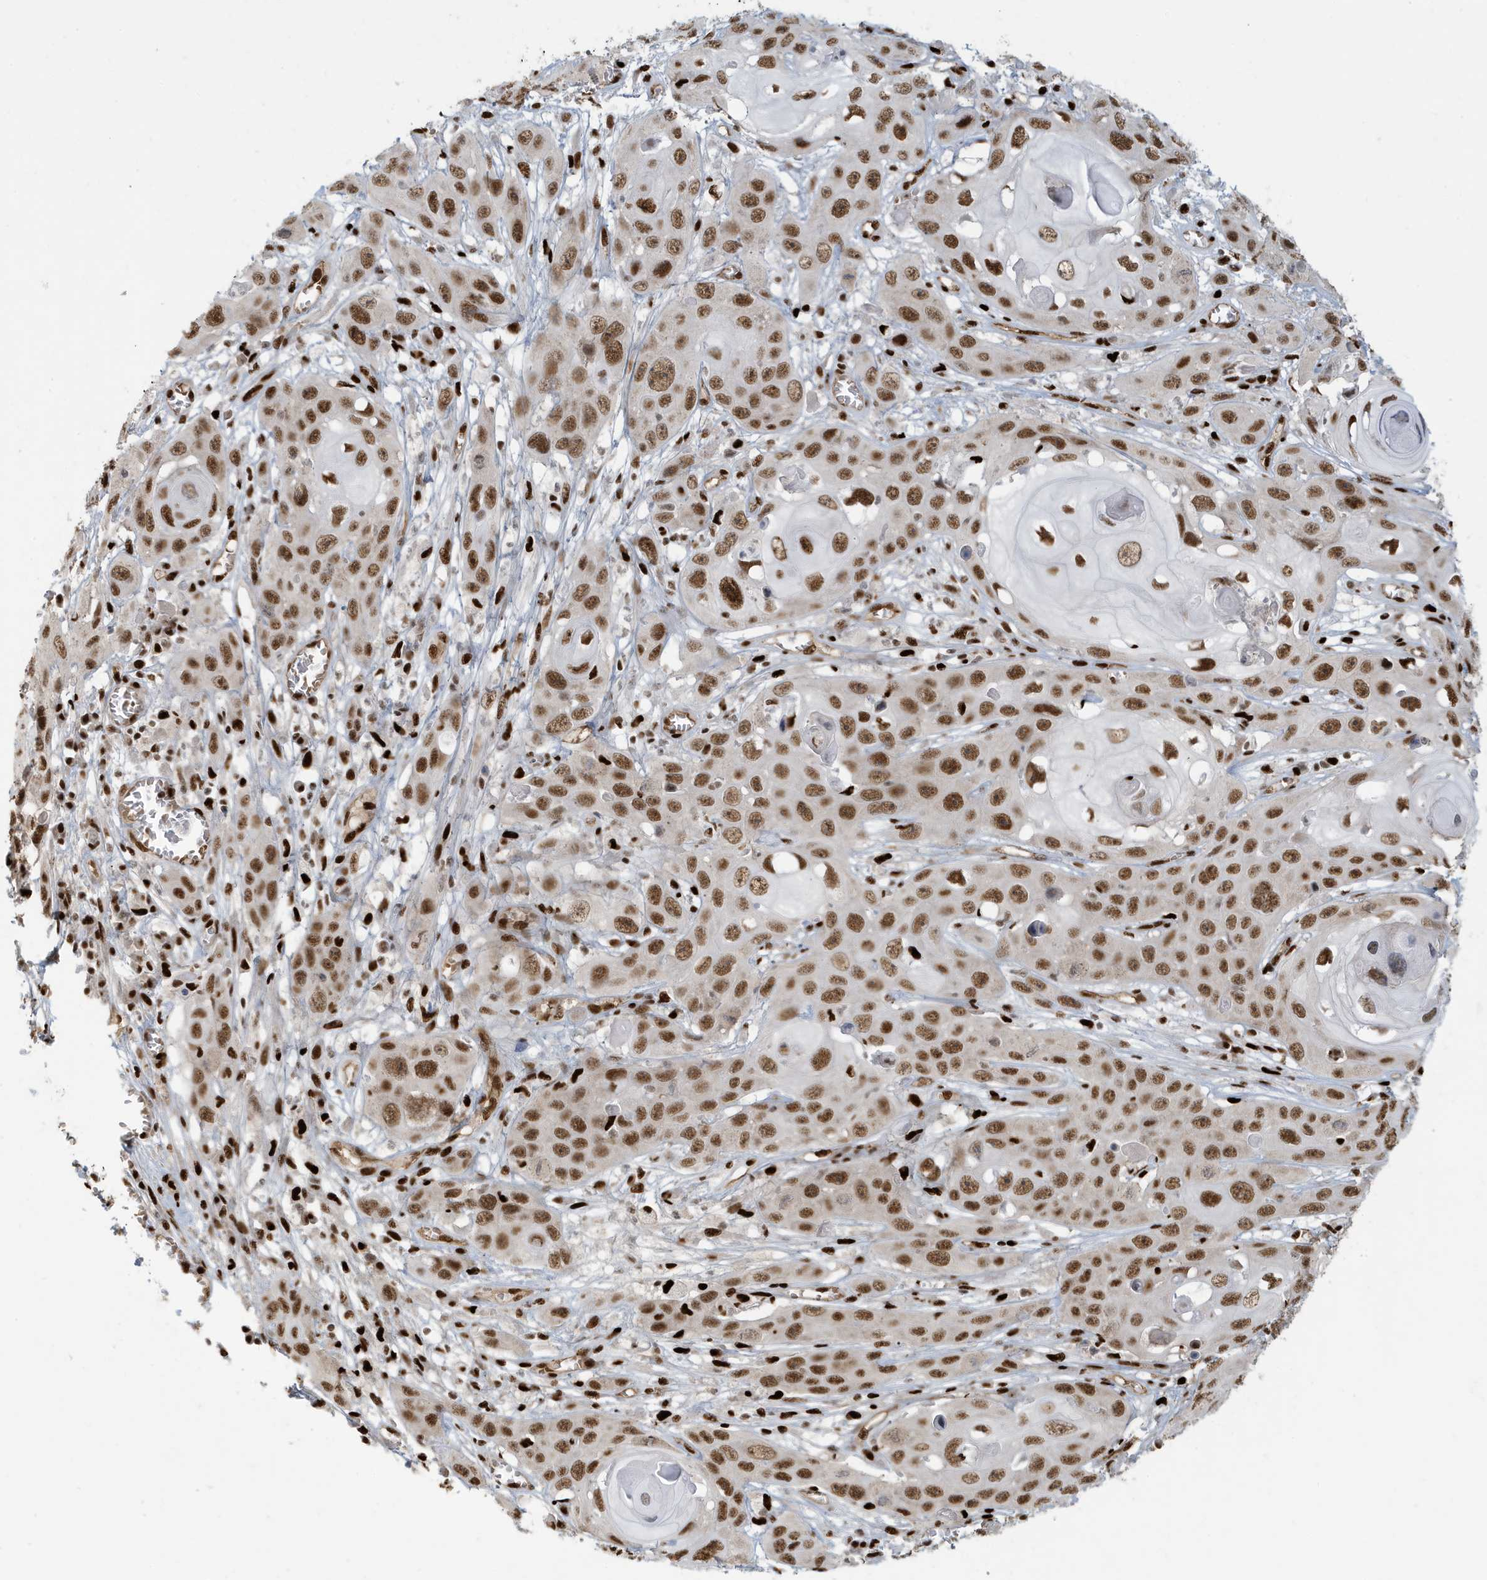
{"staining": {"intensity": "strong", "quantity": ">75%", "location": "nuclear"}, "tissue": "skin cancer", "cell_type": "Tumor cells", "image_type": "cancer", "snomed": [{"axis": "morphology", "description": "Squamous cell carcinoma, NOS"}, {"axis": "topography", "description": "Skin"}], "caption": "There is high levels of strong nuclear staining in tumor cells of squamous cell carcinoma (skin), as demonstrated by immunohistochemical staining (brown color).", "gene": "CKS2", "patient": {"sex": "male", "age": 55}}